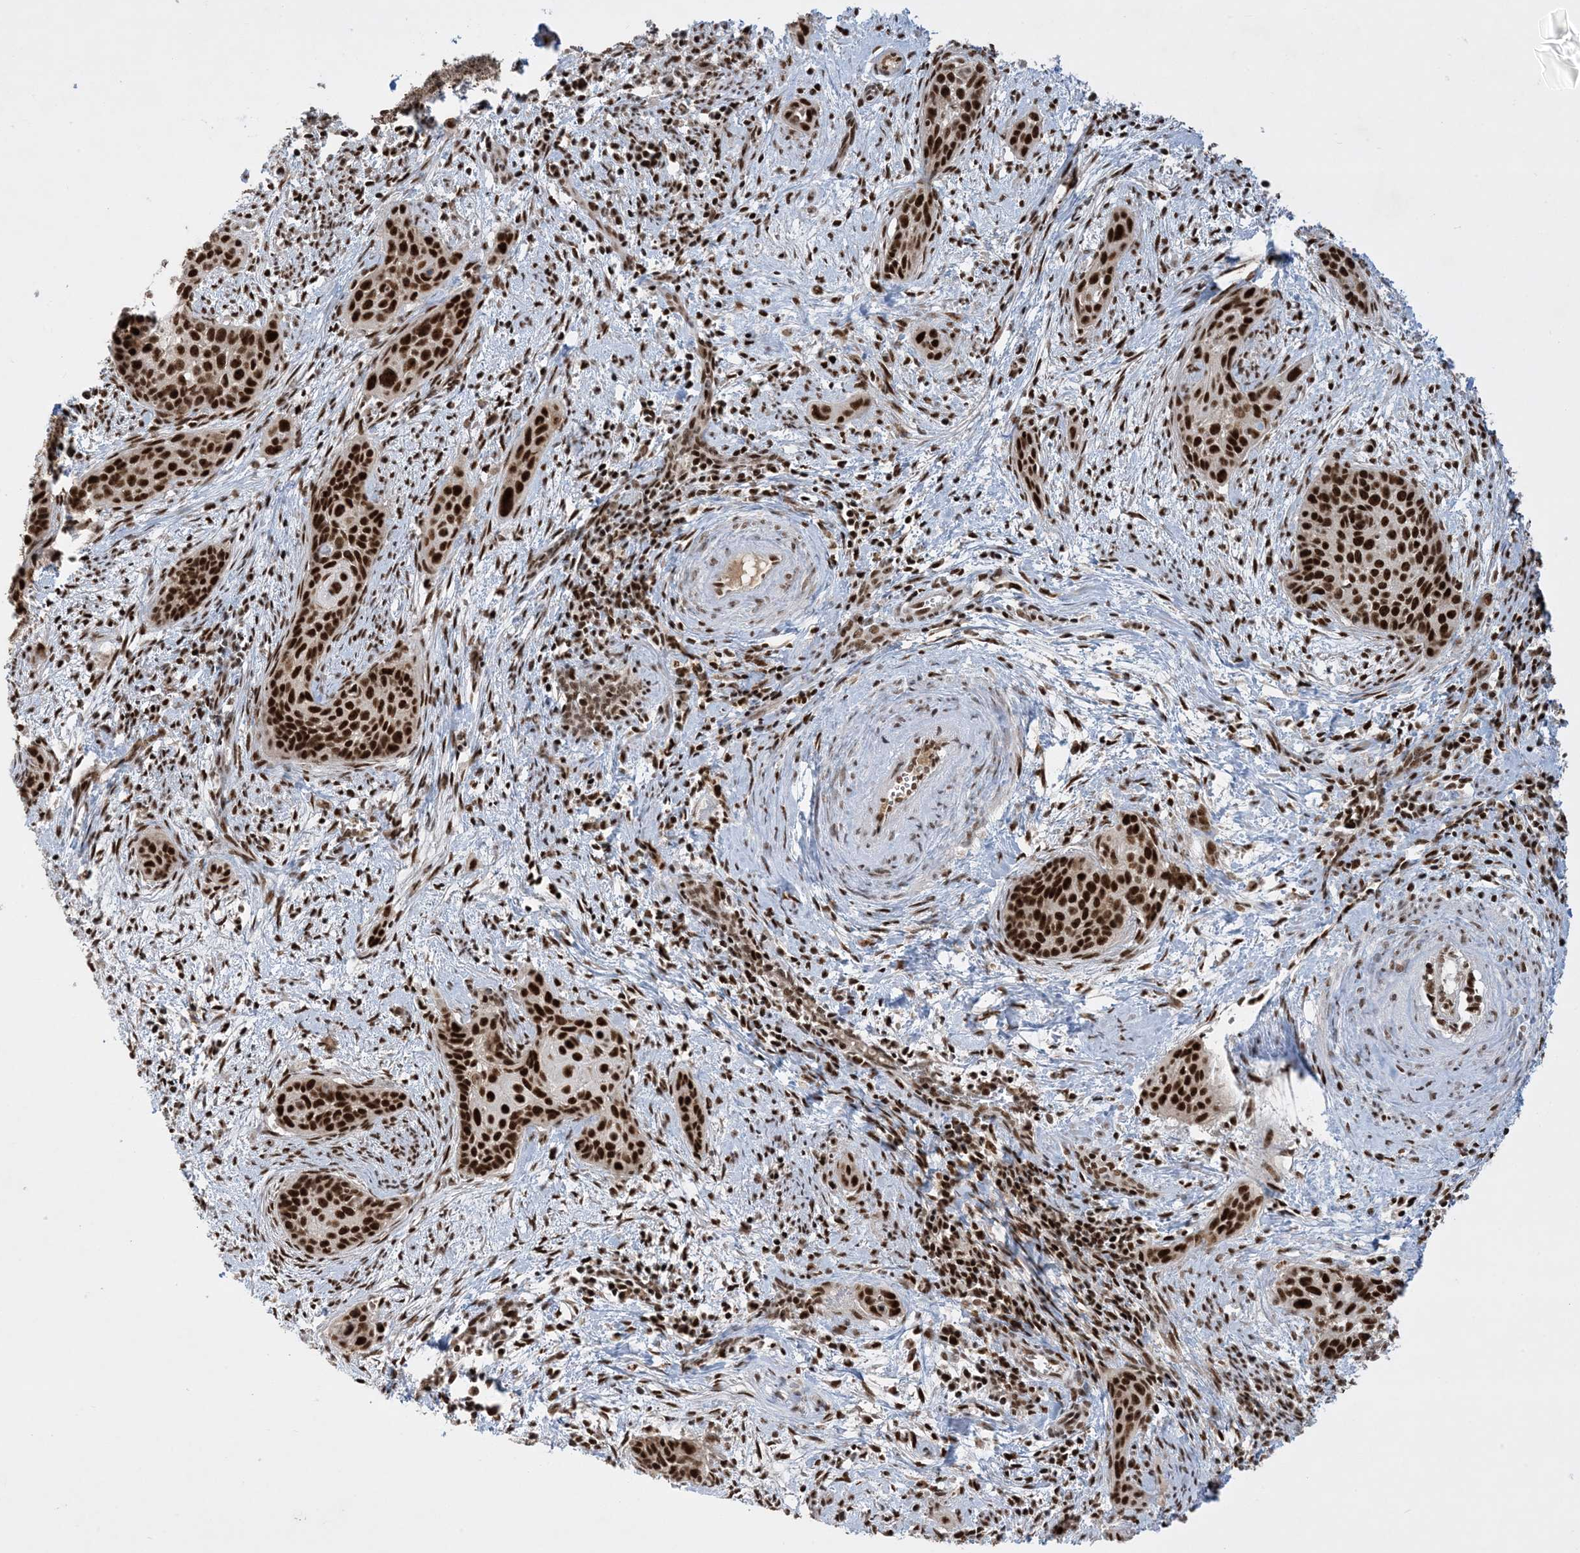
{"staining": {"intensity": "strong", "quantity": ">75%", "location": "nuclear"}, "tissue": "cervical cancer", "cell_type": "Tumor cells", "image_type": "cancer", "snomed": [{"axis": "morphology", "description": "Squamous cell carcinoma, NOS"}, {"axis": "topography", "description": "Cervix"}], "caption": "This is an image of immunohistochemistry (IHC) staining of squamous cell carcinoma (cervical), which shows strong staining in the nuclear of tumor cells.", "gene": "PPIL2", "patient": {"sex": "female", "age": 33}}